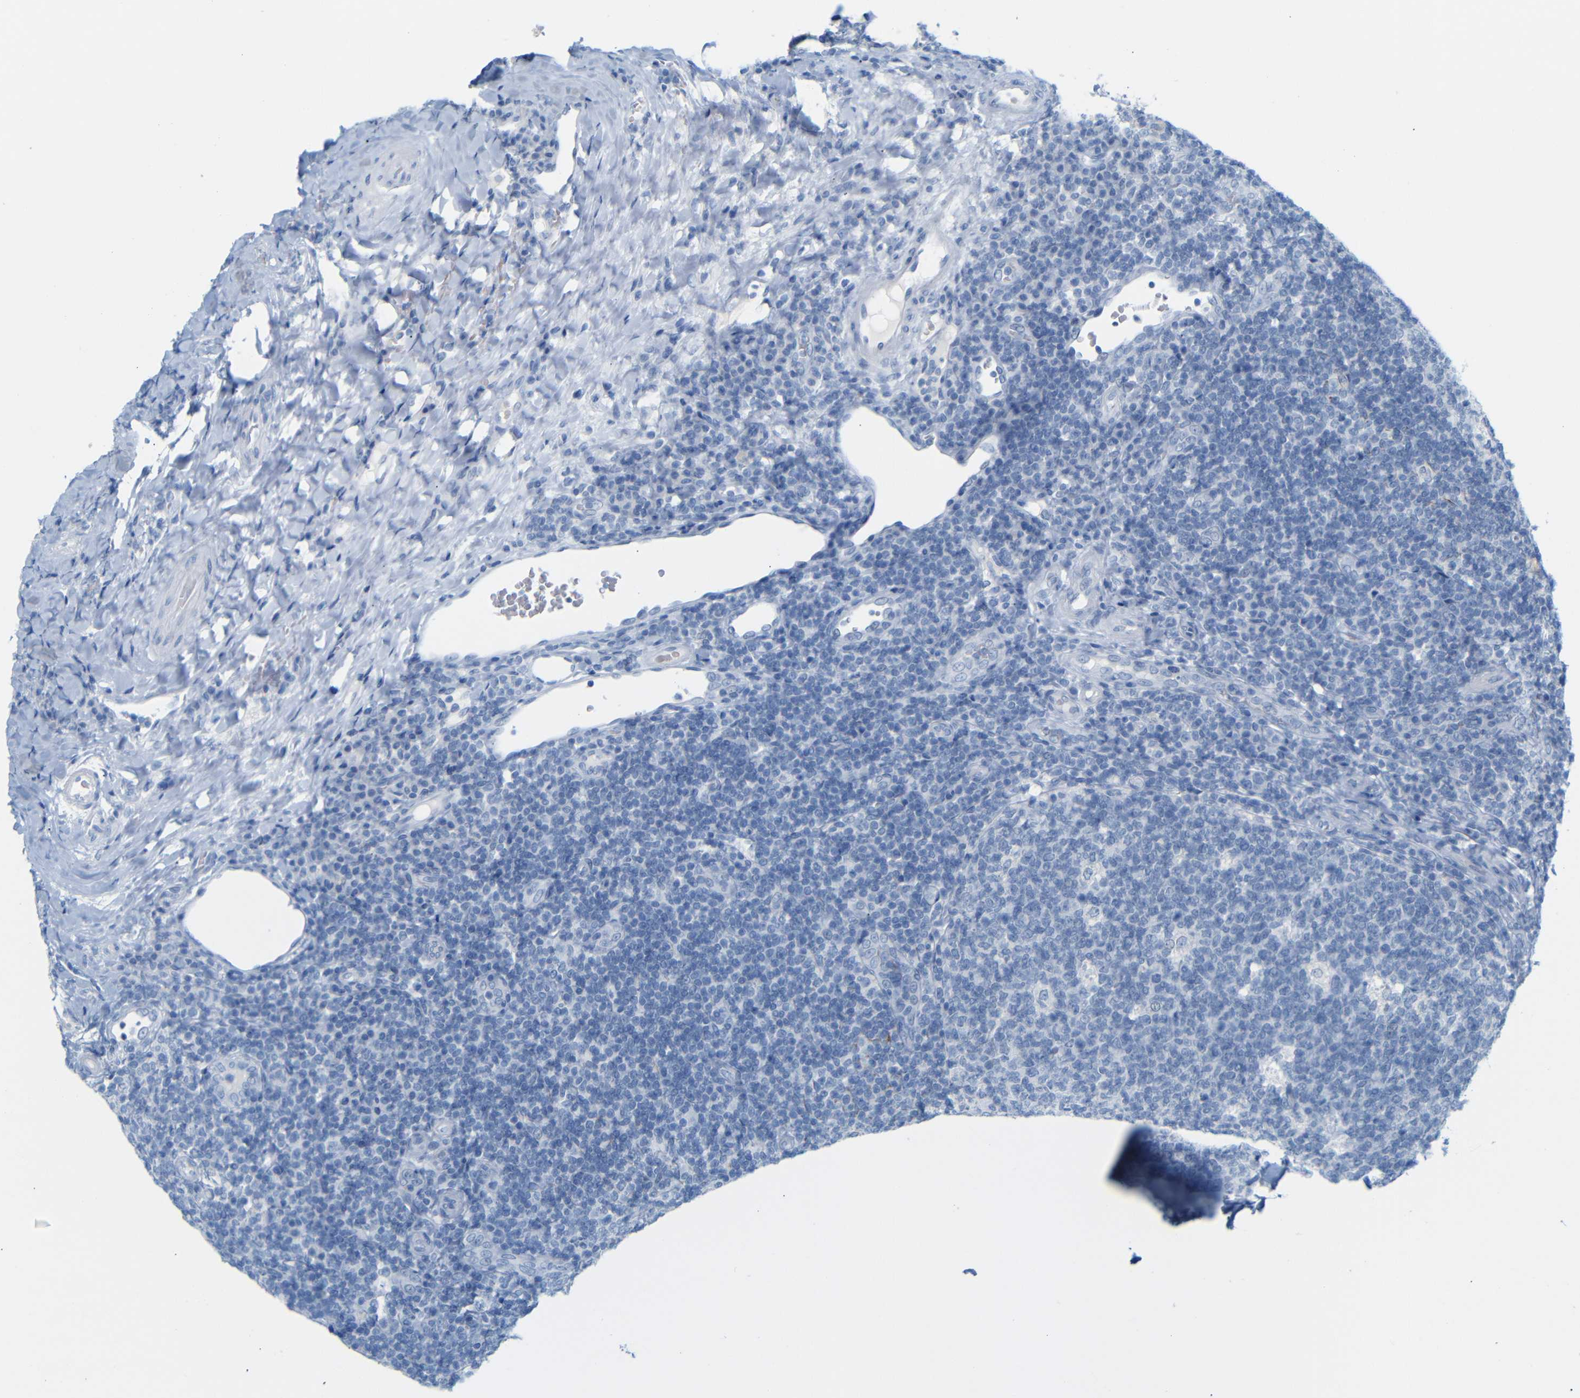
{"staining": {"intensity": "negative", "quantity": "none", "location": "none"}, "tissue": "tonsil", "cell_type": "Germinal center cells", "image_type": "normal", "snomed": [{"axis": "morphology", "description": "Normal tissue, NOS"}, {"axis": "topography", "description": "Tonsil"}], "caption": "A histopathology image of tonsil stained for a protein exhibits no brown staining in germinal center cells. The staining is performed using DAB brown chromogen with nuclei counter-stained in using hematoxylin.", "gene": "DYNAP", "patient": {"sex": "male", "age": 17}}